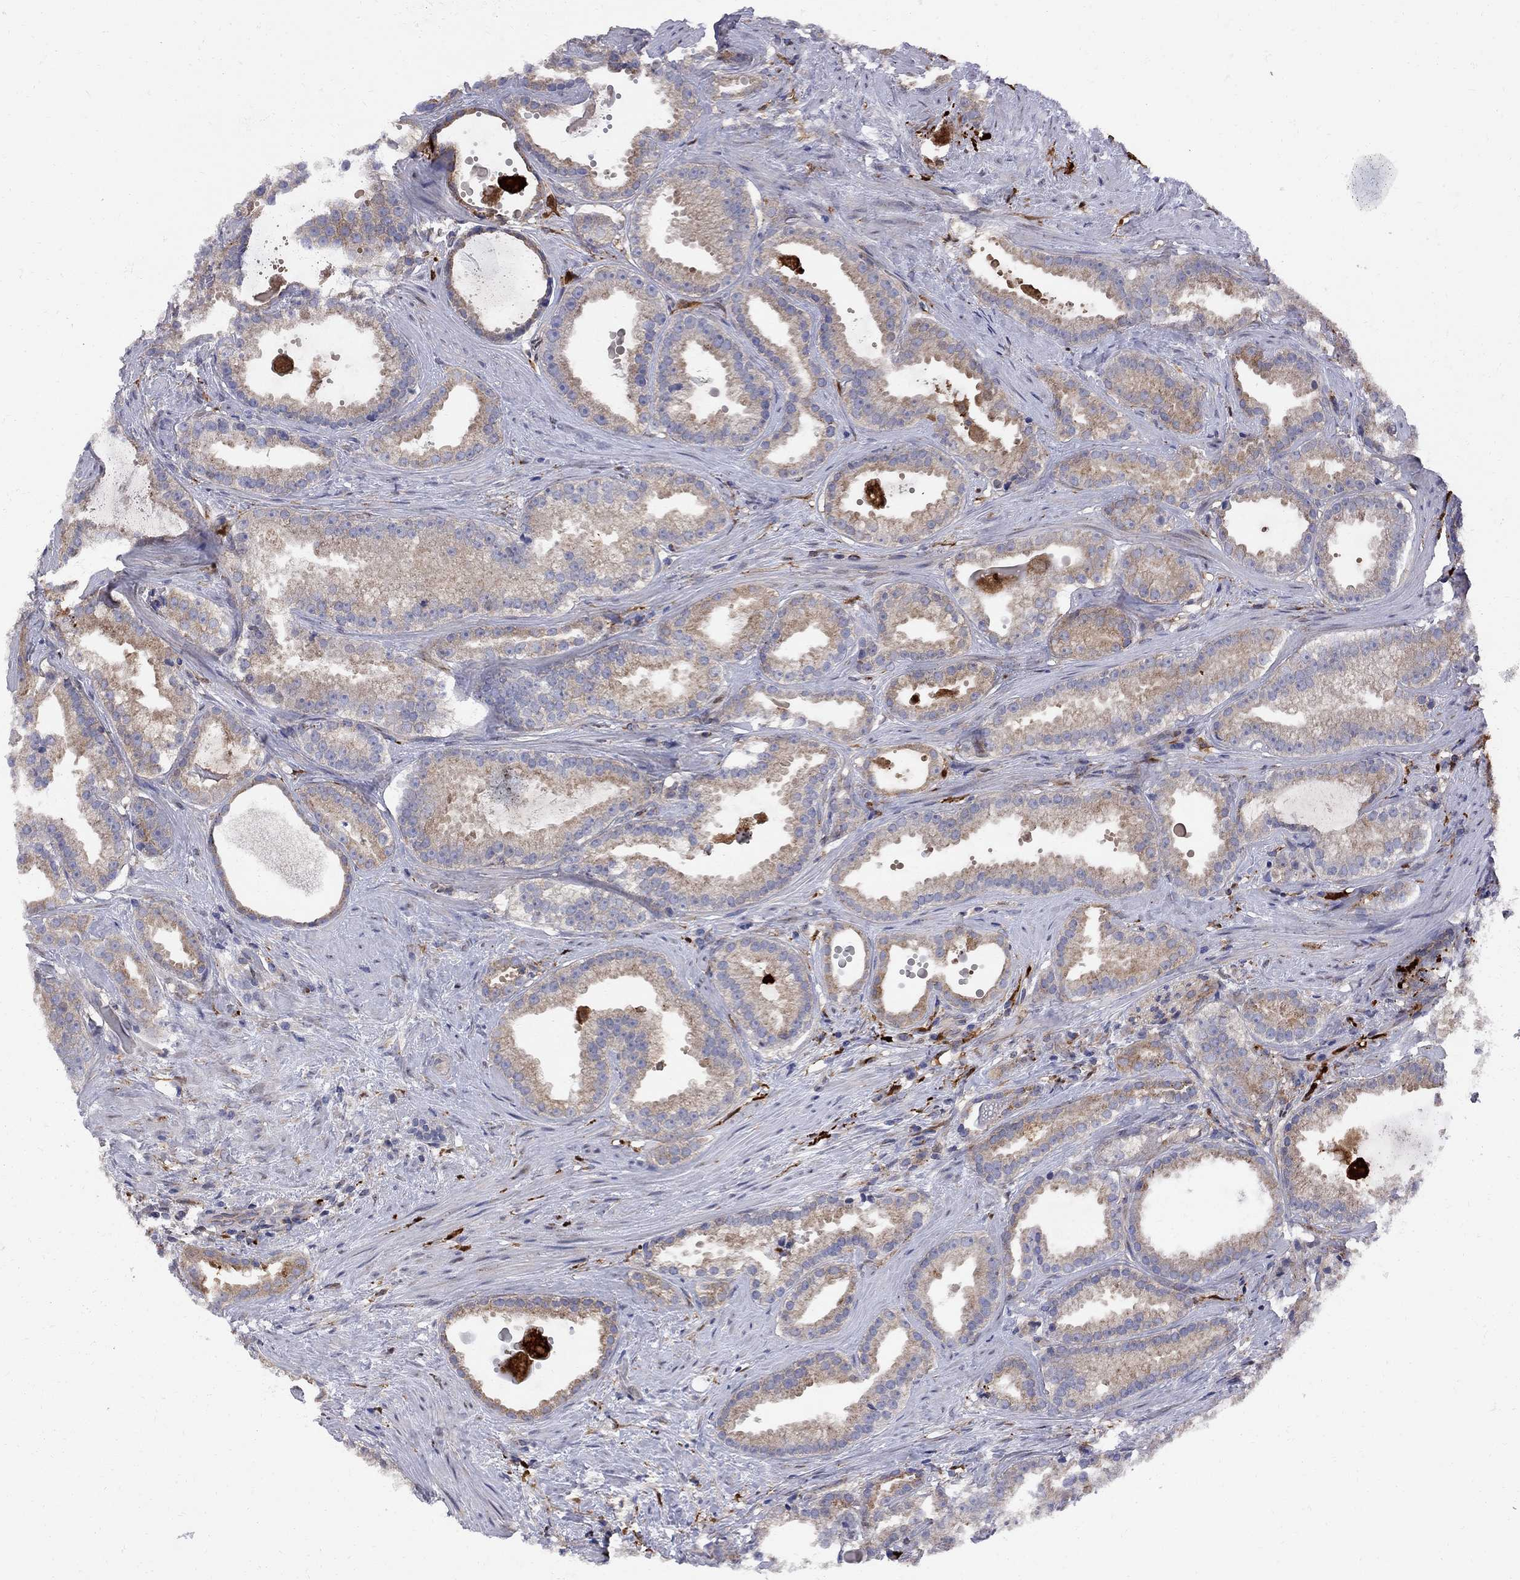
{"staining": {"intensity": "weak", "quantity": "25%-75%", "location": "cytoplasmic/membranous"}, "tissue": "prostate cancer", "cell_type": "Tumor cells", "image_type": "cancer", "snomed": [{"axis": "morphology", "description": "Adenocarcinoma, NOS"}, {"axis": "morphology", "description": "Adenocarcinoma, High grade"}, {"axis": "topography", "description": "Prostate"}], "caption": "Human prostate cancer (adenocarcinoma) stained for a protein (brown) demonstrates weak cytoplasmic/membranous positive staining in about 25%-75% of tumor cells.", "gene": "MTHFR", "patient": {"sex": "male", "age": 64}}